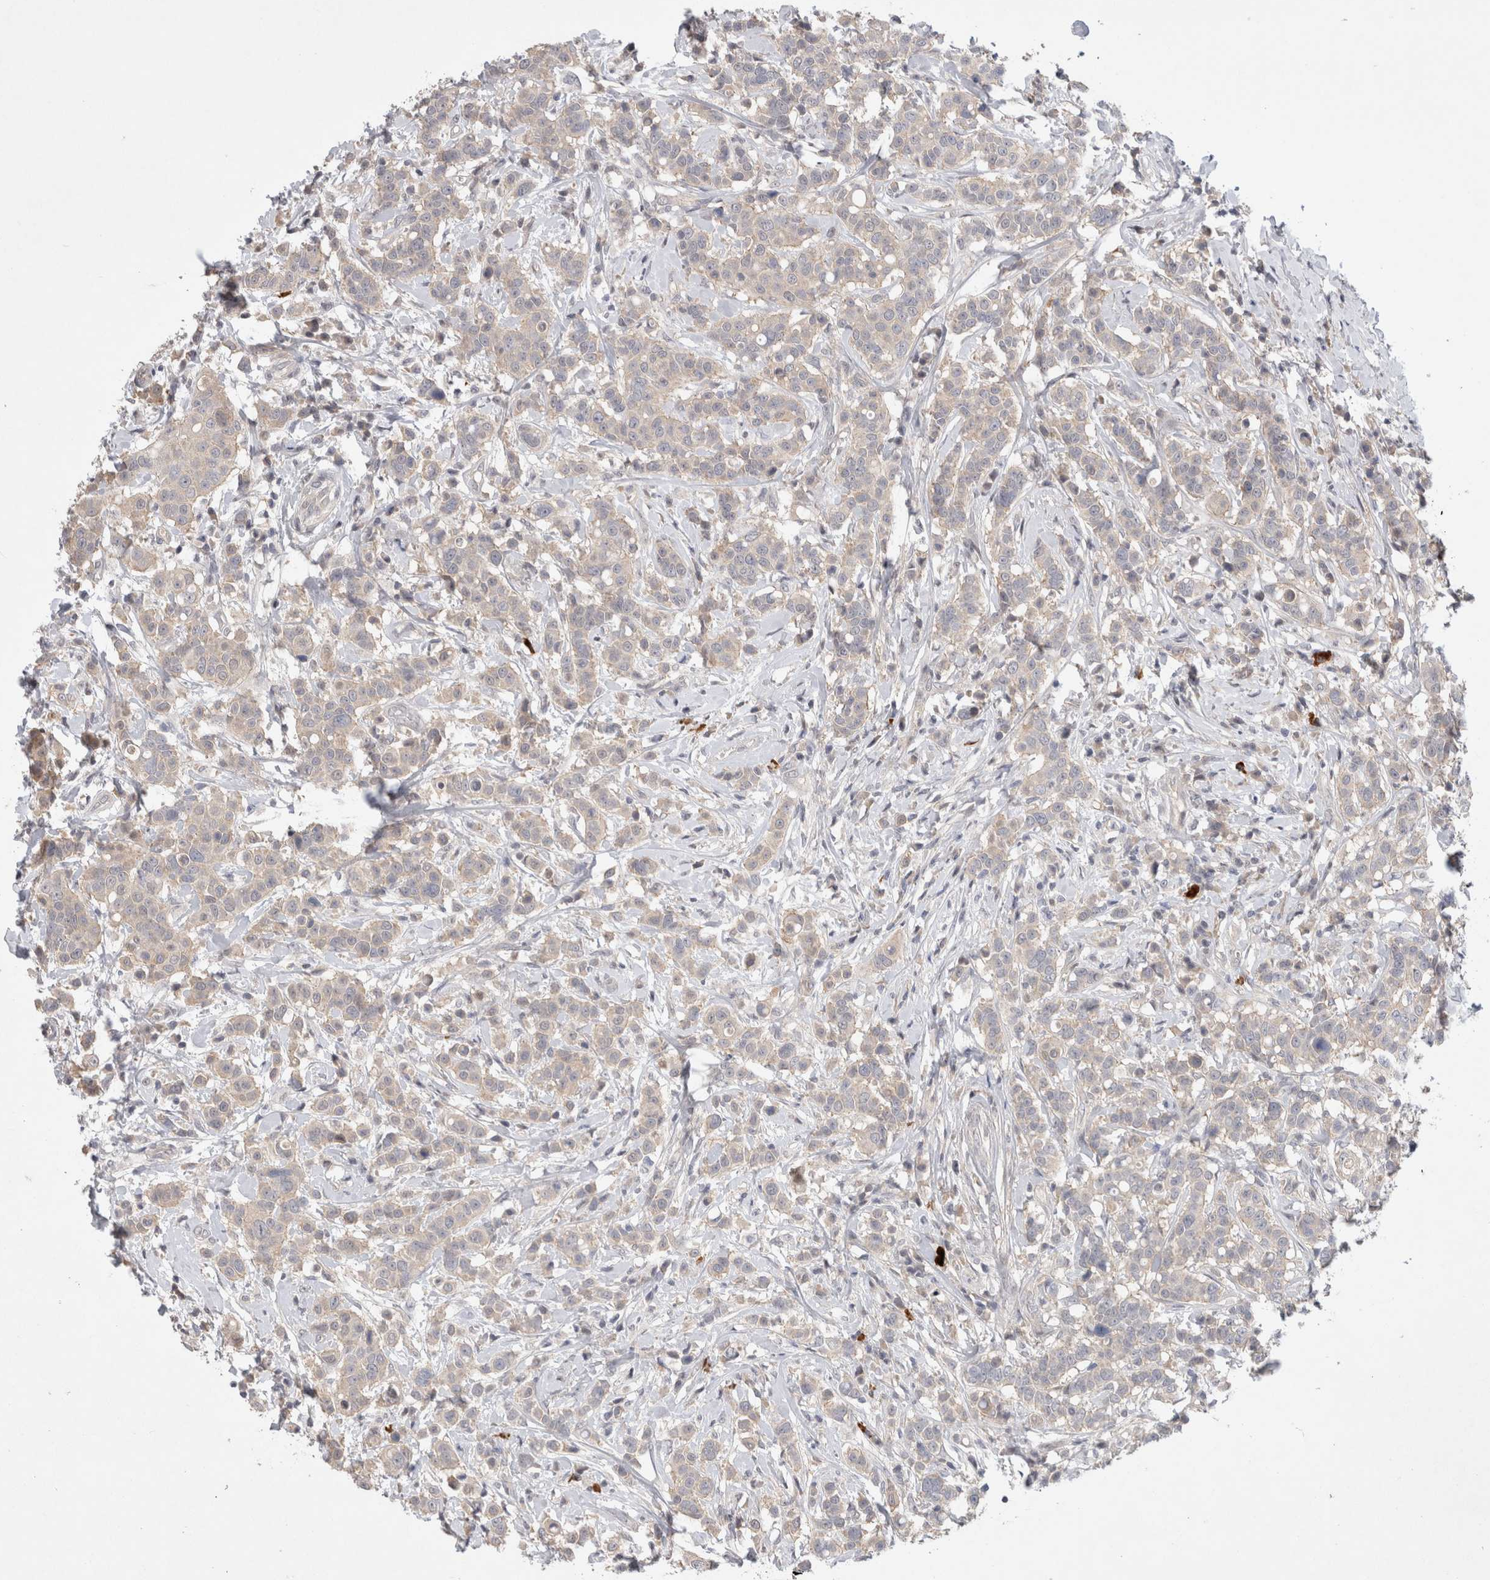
{"staining": {"intensity": "weak", "quantity": ">75%", "location": "cytoplasmic/membranous"}, "tissue": "breast cancer", "cell_type": "Tumor cells", "image_type": "cancer", "snomed": [{"axis": "morphology", "description": "Duct carcinoma"}, {"axis": "topography", "description": "Breast"}], "caption": "Breast intraductal carcinoma stained for a protein displays weak cytoplasmic/membranous positivity in tumor cells.", "gene": "CERS3", "patient": {"sex": "female", "age": 27}}